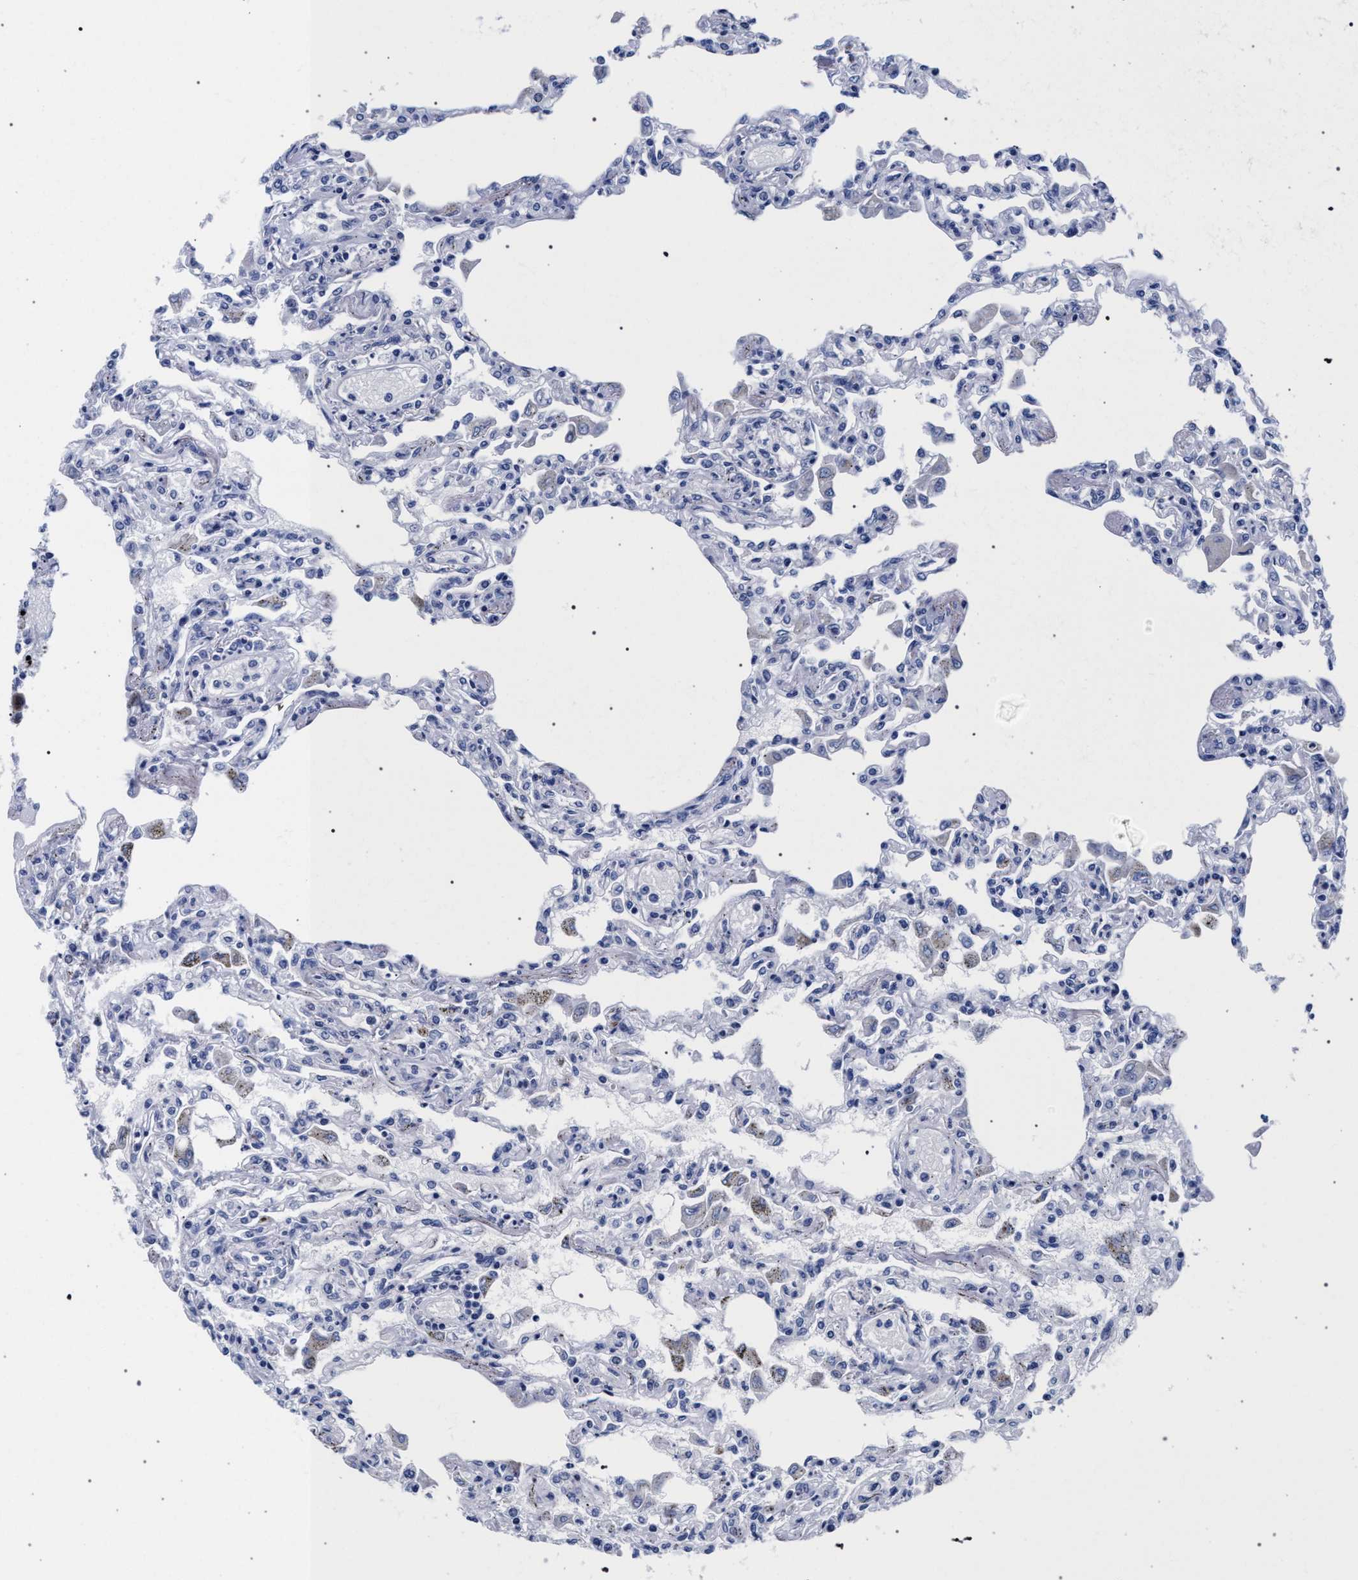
{"staining": {"intensity": "negative", "quantity": "none", "location": "none"}, "tissue": "lung", "cell_type": "Alveolar cells", "image_type": "normal", "snomed": [{"axis": "morphology", "description": "Normal tissue, NOS"}, {"axis": "topography", "description": "Bronchus"}, {"axis": "topography", "description": "Lung"}], "caption": "An immunohistochemistry histopathology image of normal lung is shown. There is no staining in alveolar cells of lung. The staining is performed using DAB (3,3'-diaminobenzidine) brown chromogen with nuclei counter-stained in using hematoxylin.", "gene": "AKAP4", "patient": {"sex": "female", "age": 49}}